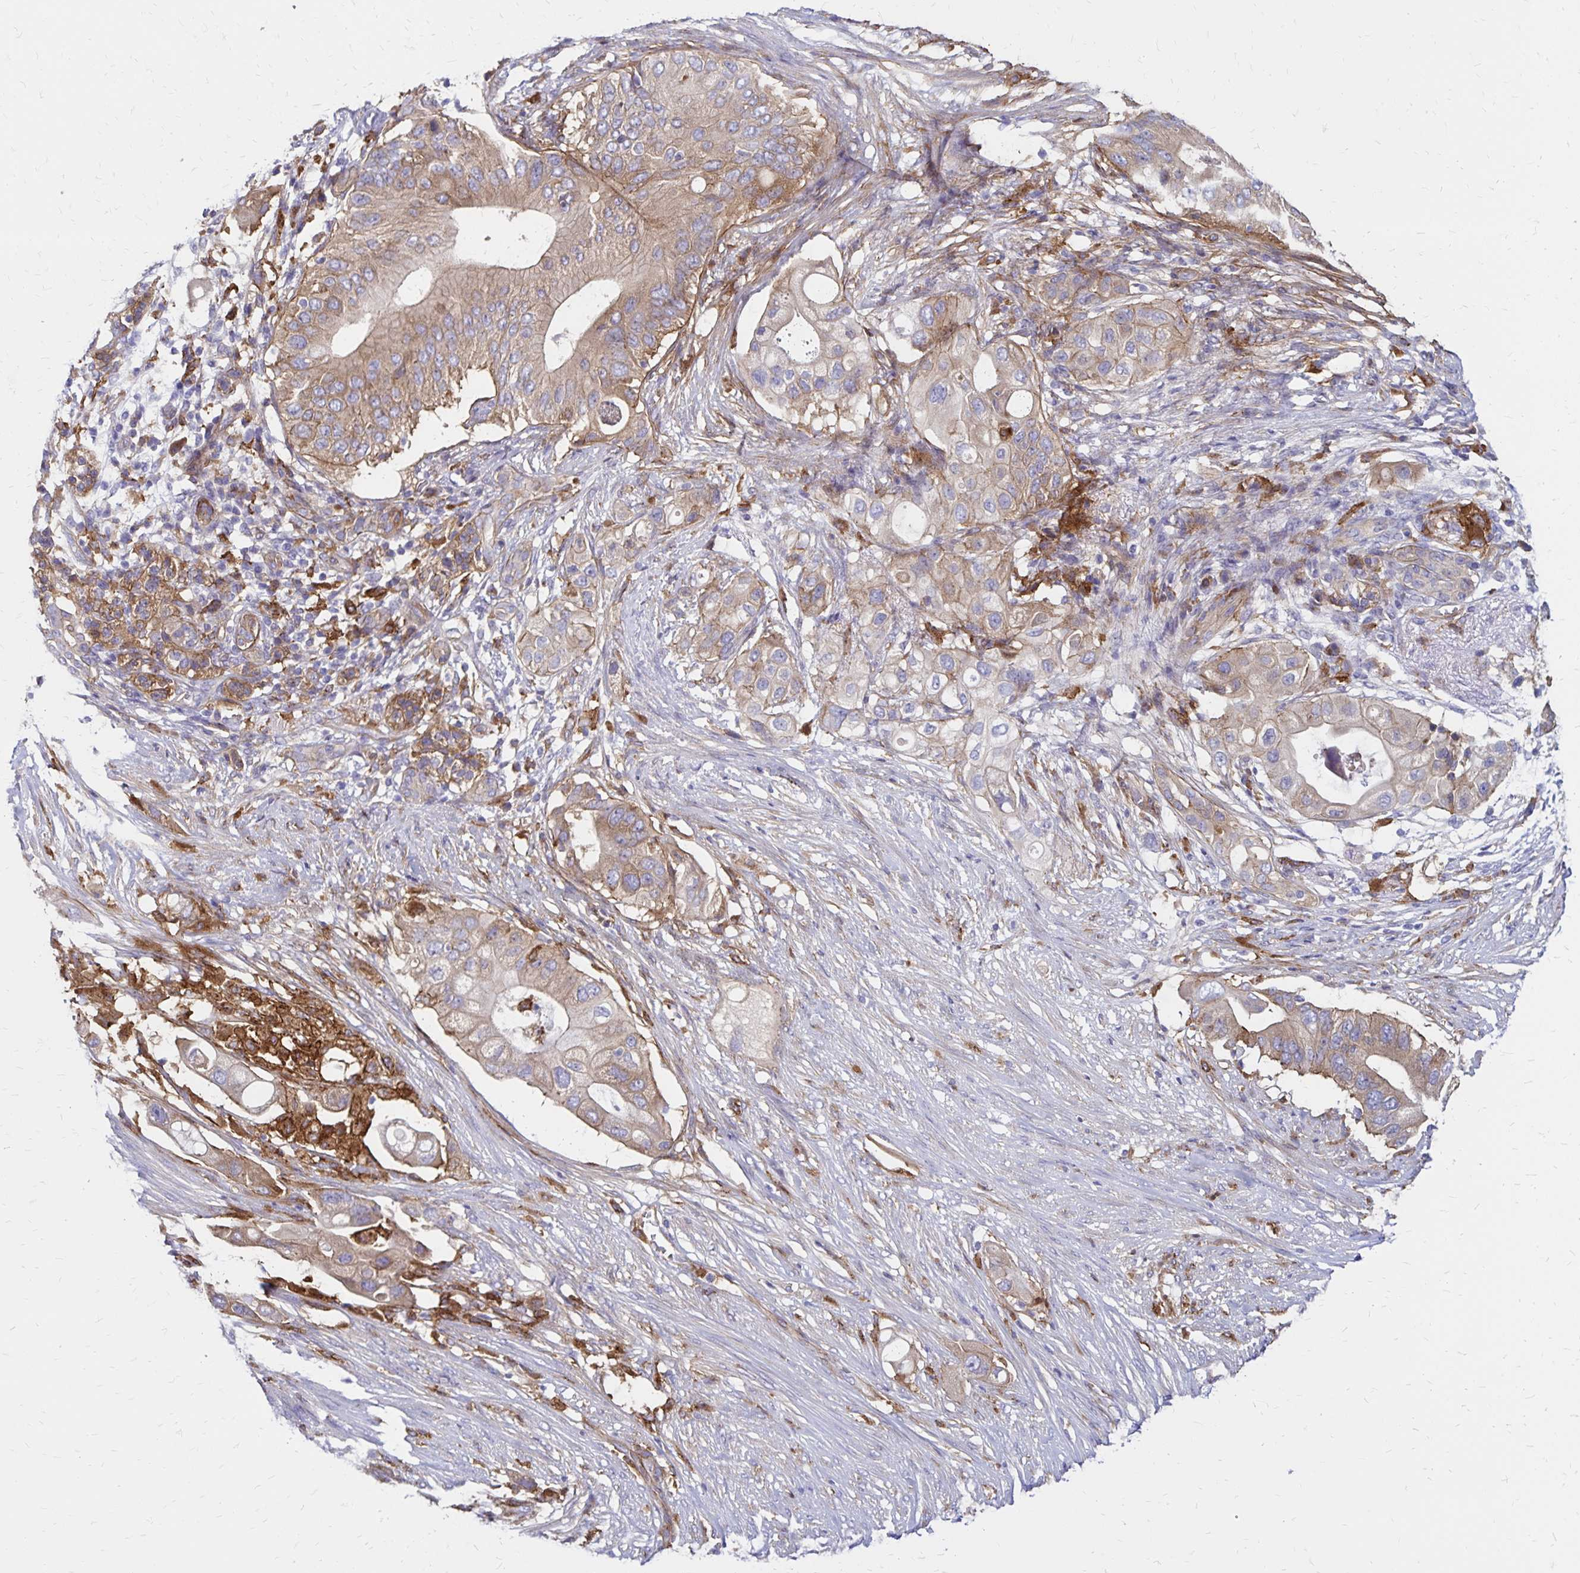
{"staining": {"intensity": "weak", "quantity": ">75%", "location": "cytoplasmic/membranous"}, "tissue": "pancreatic cancer", "cell_type": "Tumor cells", "image_type": "cancer", "snomed": [{"axis": "morphology", "description": "Adenocarcinoma, NOS"}, {"axis": "topography", "description": "Pancreas"}], "caption": "Pancreatic cancer (adenocarcinoma) was stained to show a protein in brown. There is low levels of weak cytoplasmic/membranous expression in about >75% of tumor cells.", "gene": "TNS3", "patient": {"sex": "female", "age": 72}}